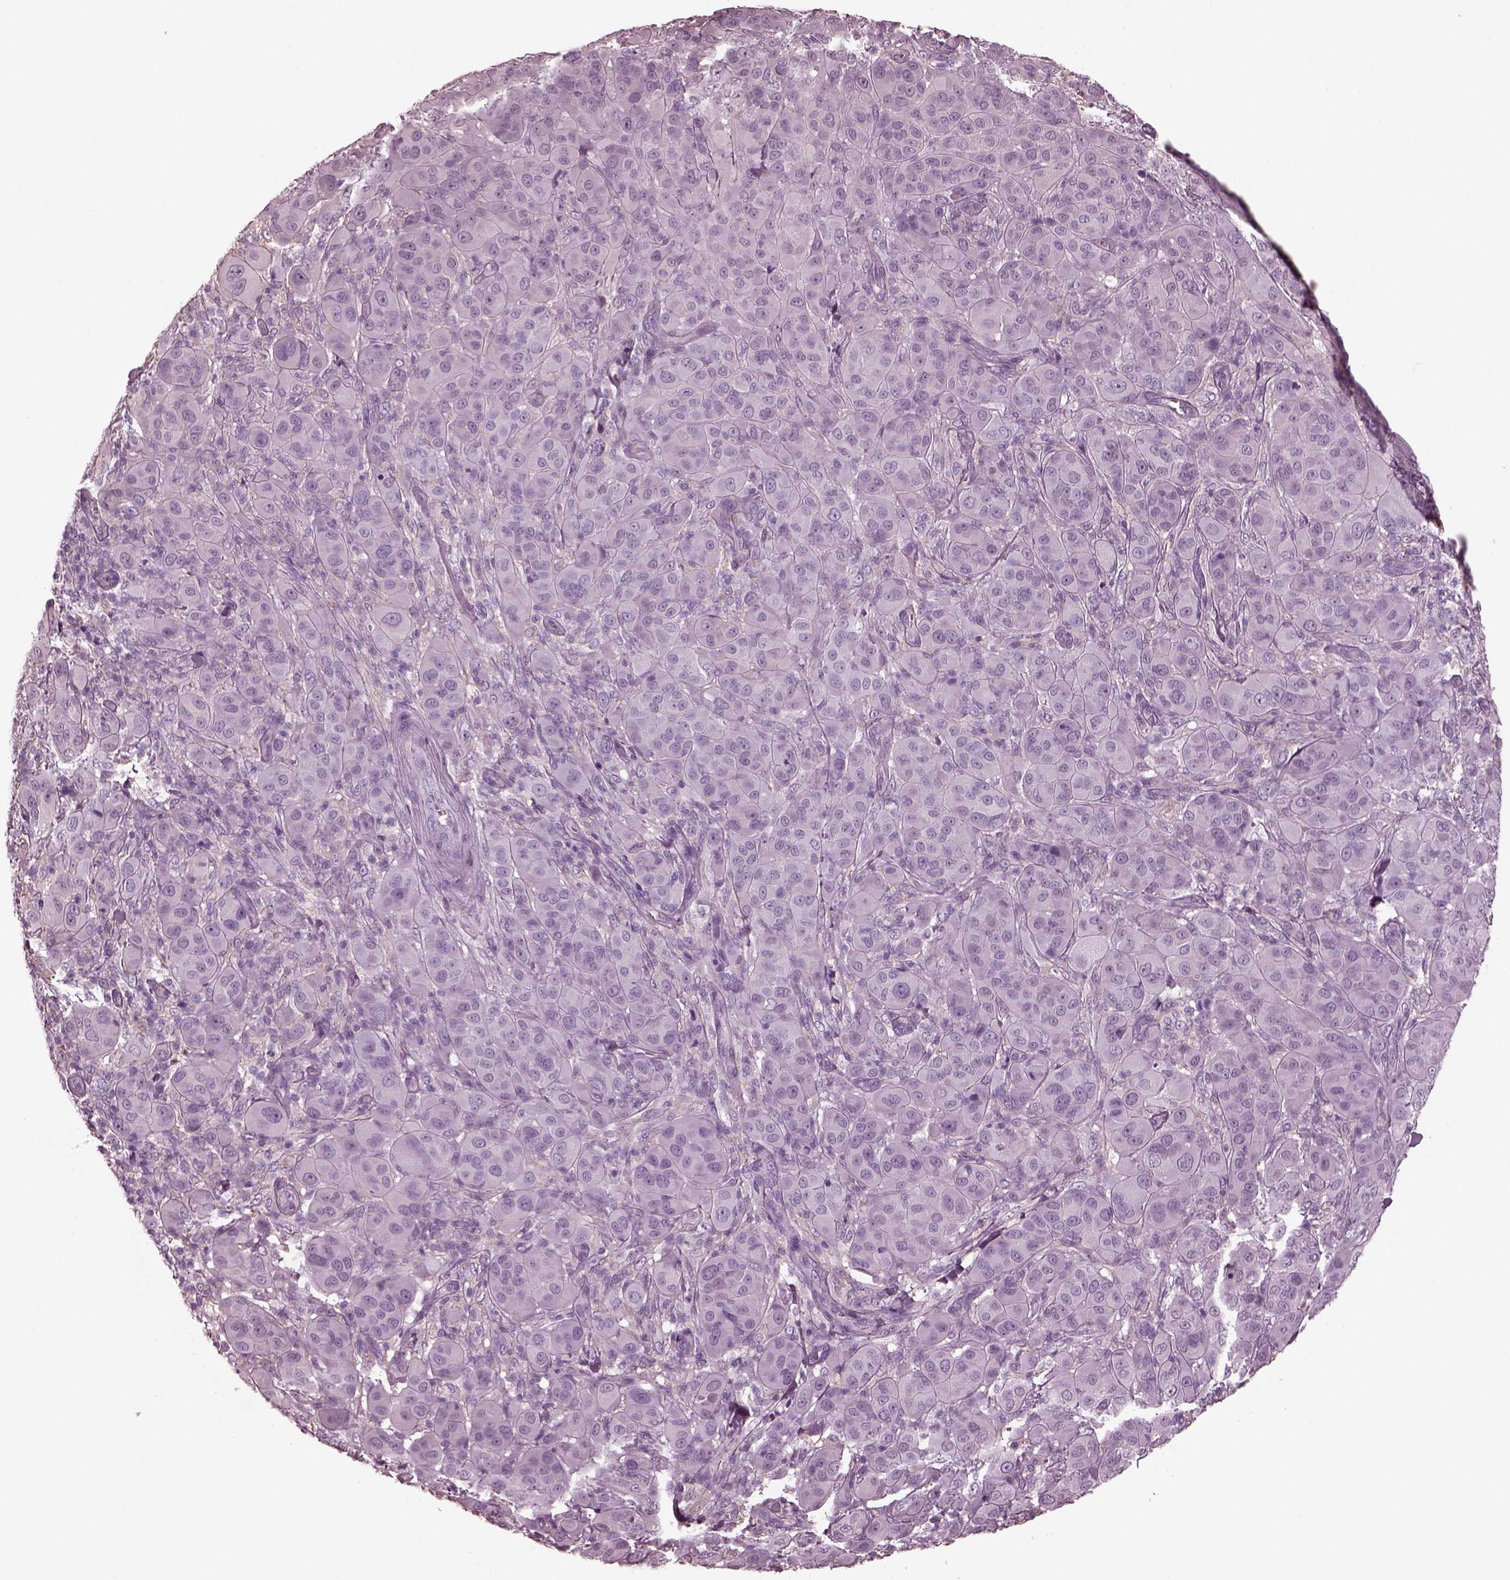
{"staining": {"intensity": "negative", "quantity": "none", "location": "none"}, "tissue": "melanoma", "cell_type": "Tumor cells", "image_type": "cancer", "snomed": [{"axis": "morphology", "description": "Malignant melanoma, NOS"}, {"axis": "topography", "description": "Skin"}], "caption": "Melanoma was stained to show a protein in brown. There is no significant expression in tumor cells.", "gene": "CGA", "patient": {"sex": "female", "age": 87}}